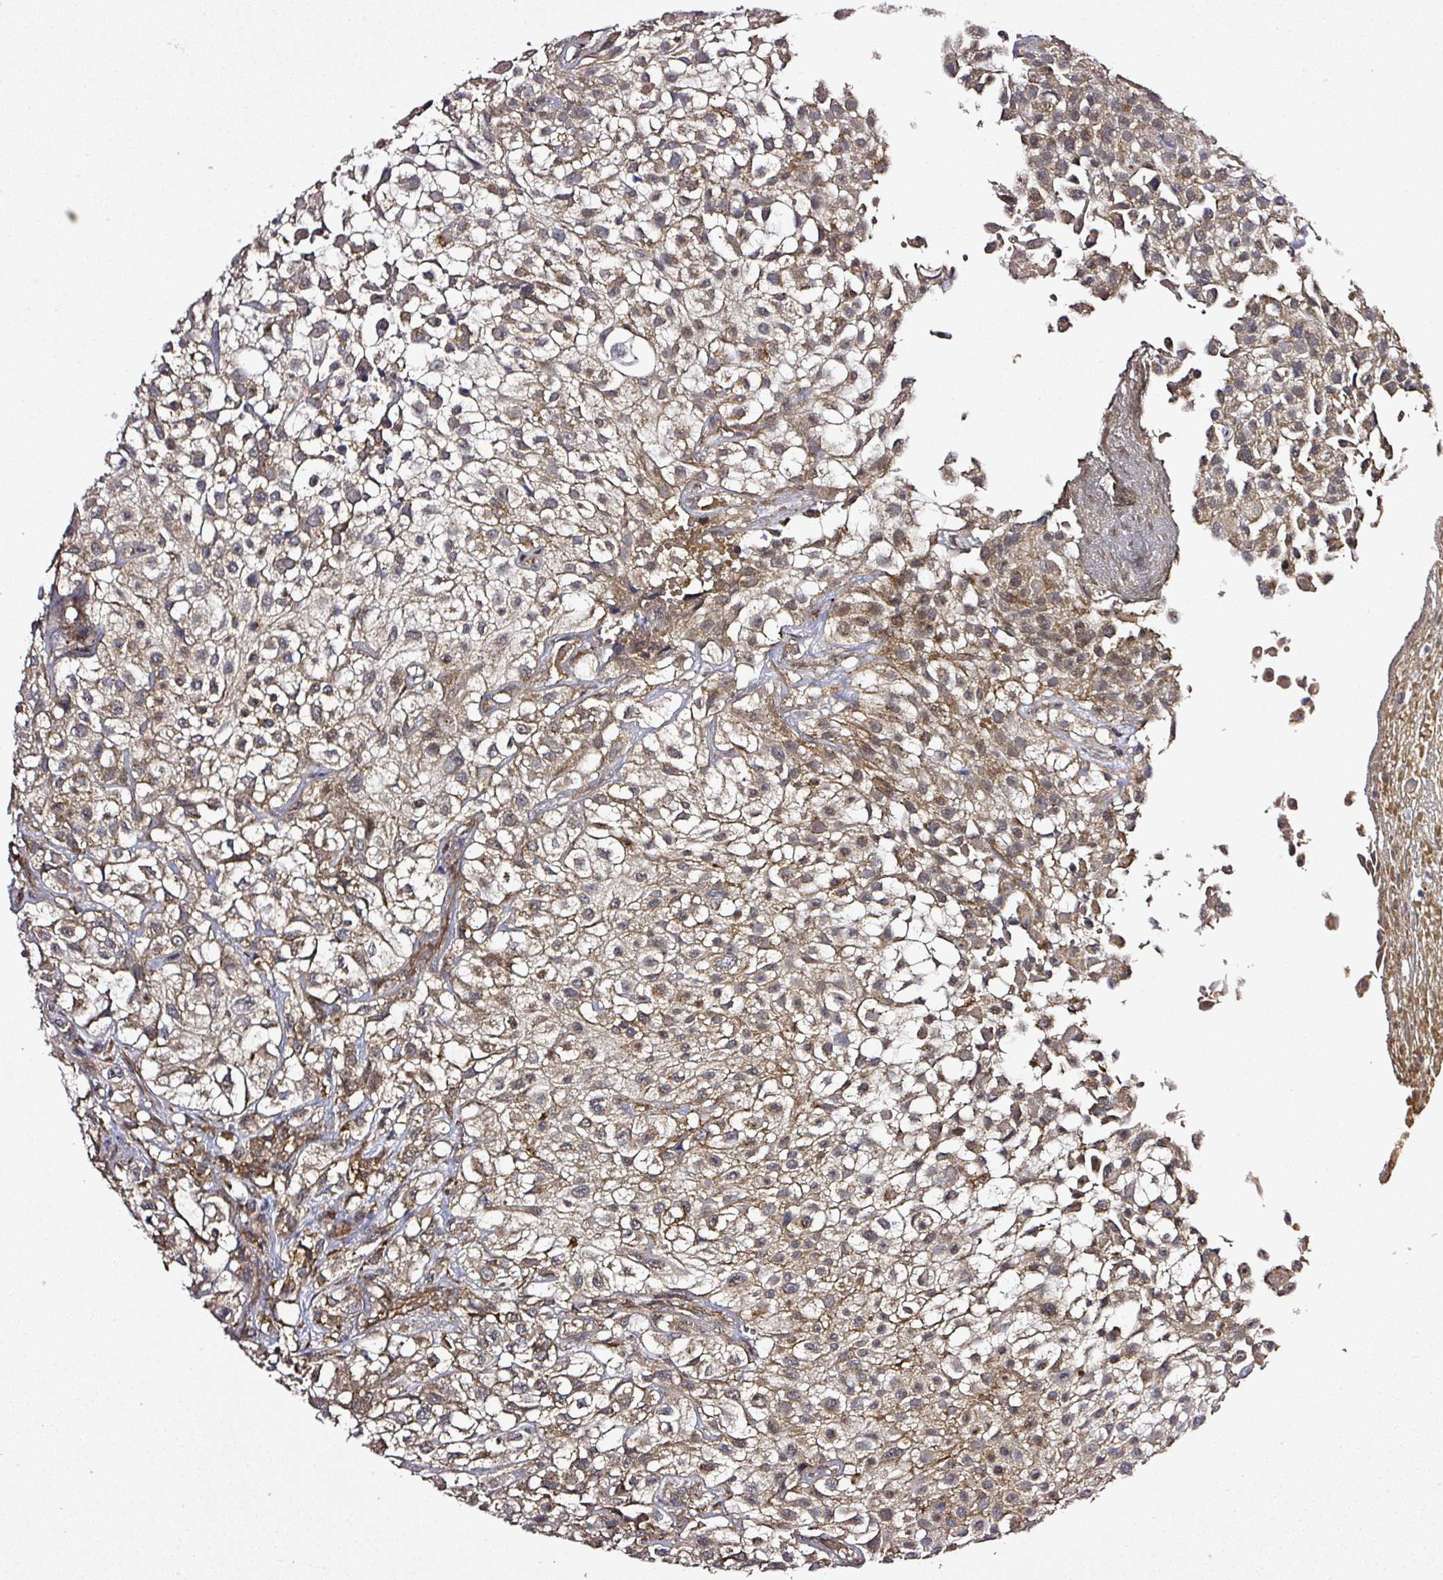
{"staining": {"intensity": "moderate", "quantity": ">75%", "location": "cytoplasmic/membranous,nuclear"}, "tissue": "urothelial cancer", "cell_type": "Tumor cells", "image_type": "cancer", "snomed": [{"axis": "morphology", "description": "Urothelial carcinoma, High grade"}, {"axis": "topography", "description": "Urinary bladder"}], "caption": "An immunohistochemistry micrograph of tumor tissue is shown. Protein staining in brown shows moderate cytoplasmic/membranous and nuclear positivity in urothelial carcinoma (high-grade) within tumor cells.", "gene": "ZNF513", "patient": {"sex": "male", "age": 56}}